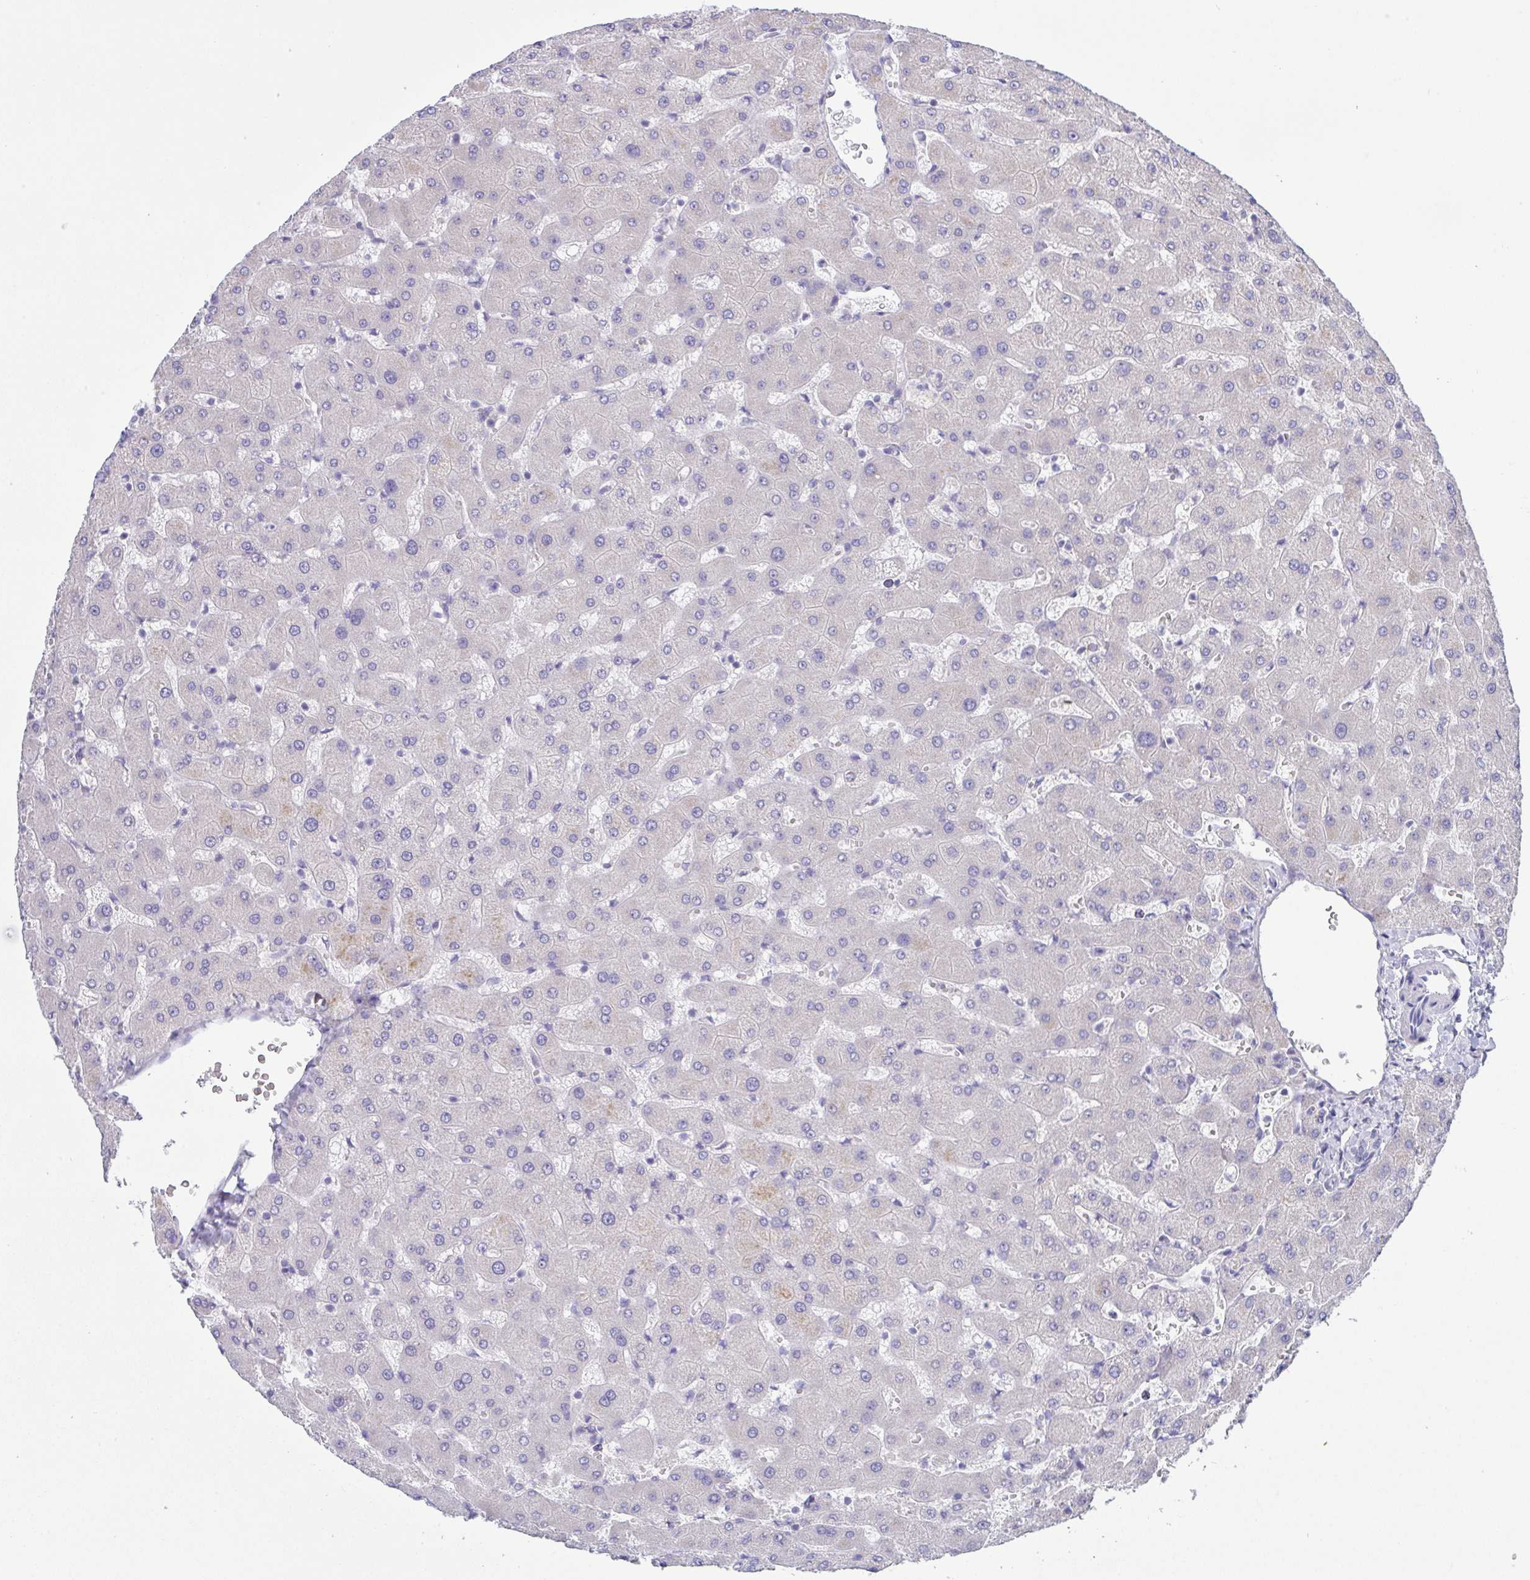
{"staining": {"intensity": "negative", "quantity": "none", "location": "none"}, "tissue": "liver", "cell_type": "Cholangiocytes", "image_type": "normal", "snomed": [{"axis": "morphology", "description": "Normal tissue, NOS"}, {"axis": "topography", "description": "Liver"}], "caption": "IHC photomicrograph of benign liver: liver stained with DAB displays no significant protein positivity in cholangiocytes.", "gene": "TMEM41A", "patient": {"sex": "female", "age": 63}}